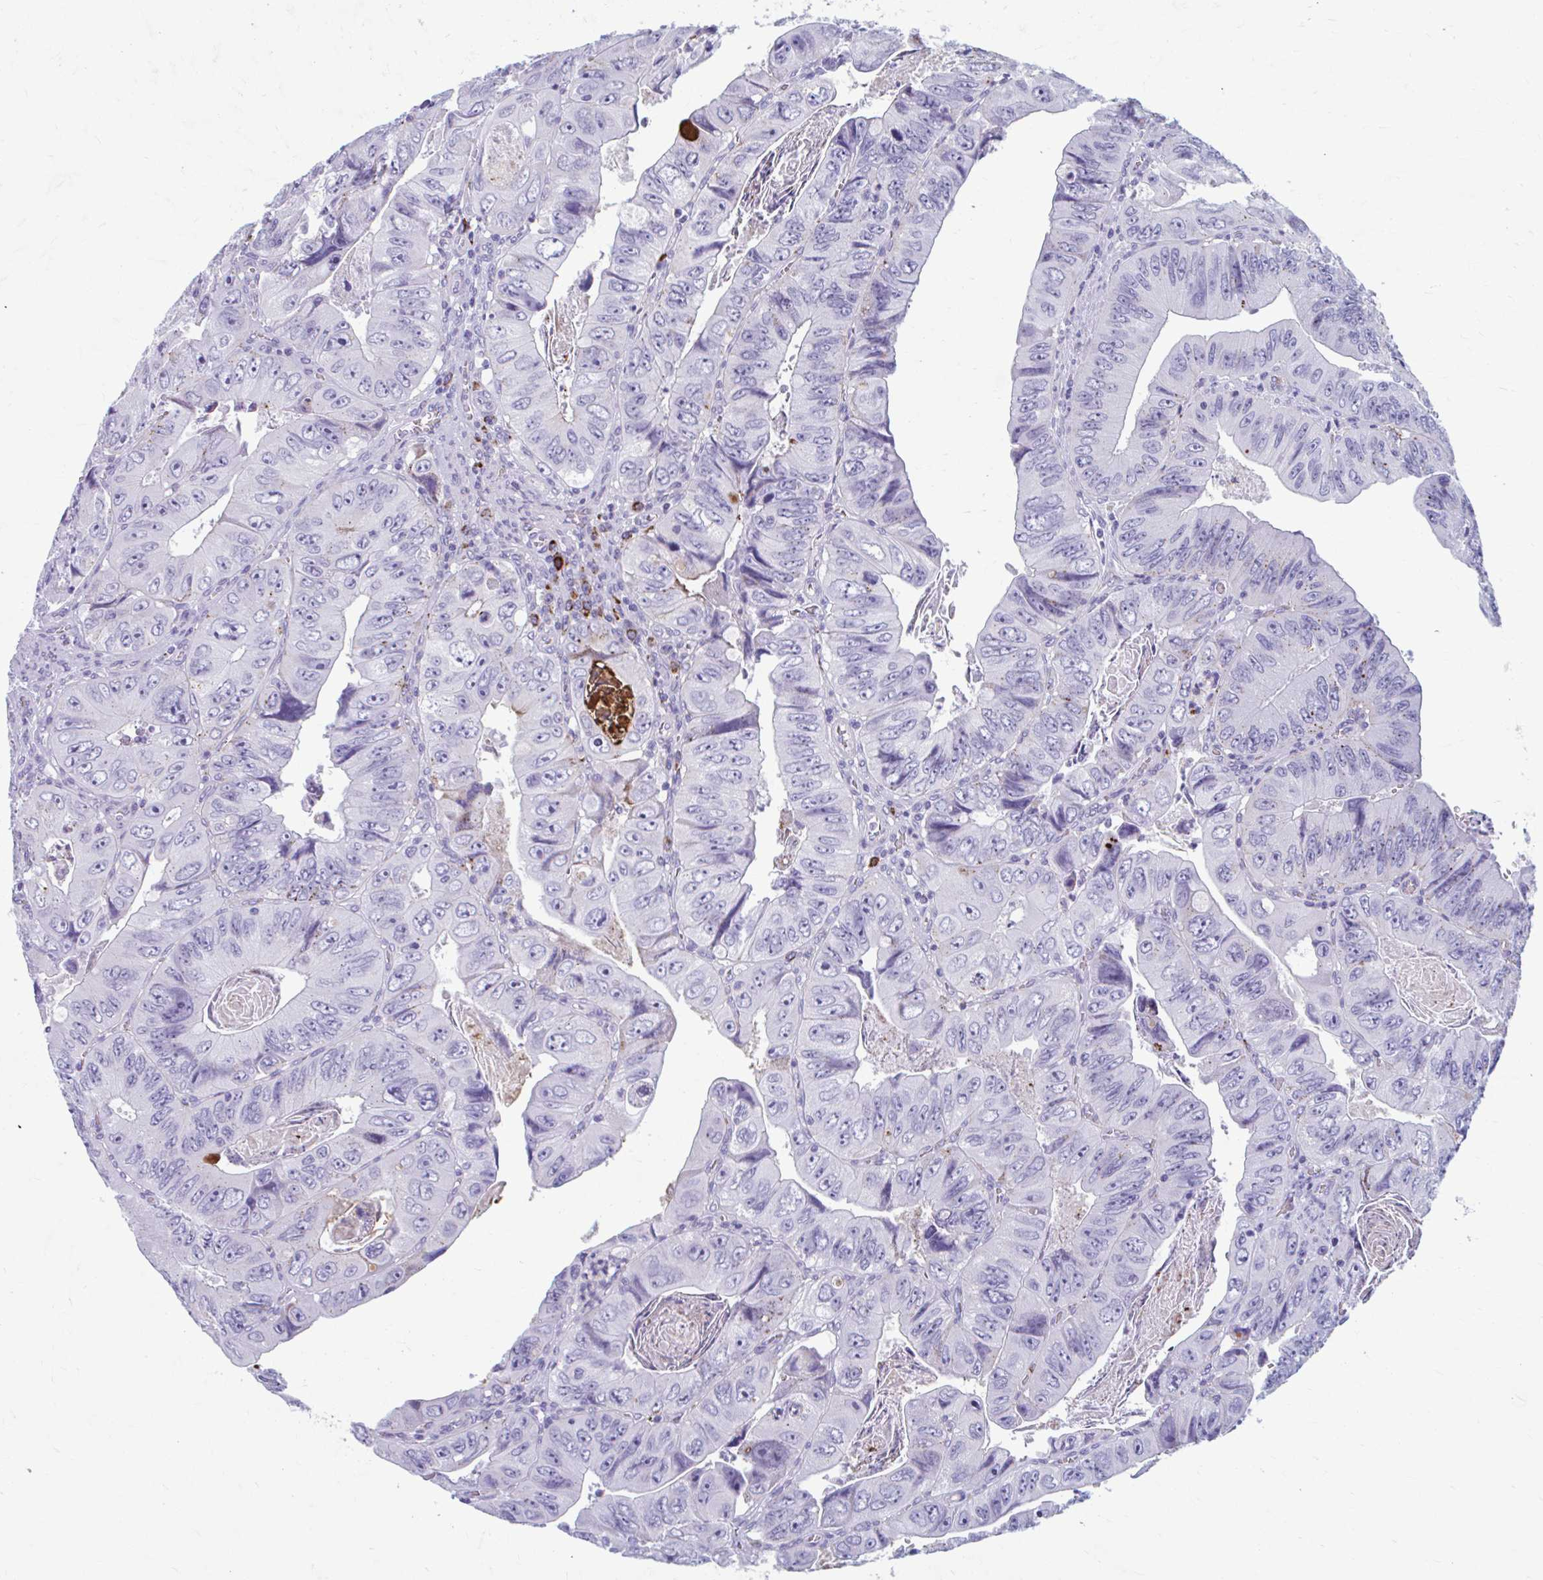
{"staining": {"intensity": "negative", "quantity": "none", "location": "none"}, "tissue": "colorectal cancer", "cell_type": "Tumor cells", "image_type": "cancer", "snomed": [{"axis": "morphology", "description": "Adenocarcinoma, NOS"}, {"axis": "topography", "description": "Colon"}], "caption": "Tumor cells show no significant protein staining in colorectal adenocarcinoma. (IHC, brightfield microscopy, high magnification).", "gene": "C12orf71", "patient": {"sex": "female", "age": 84}}